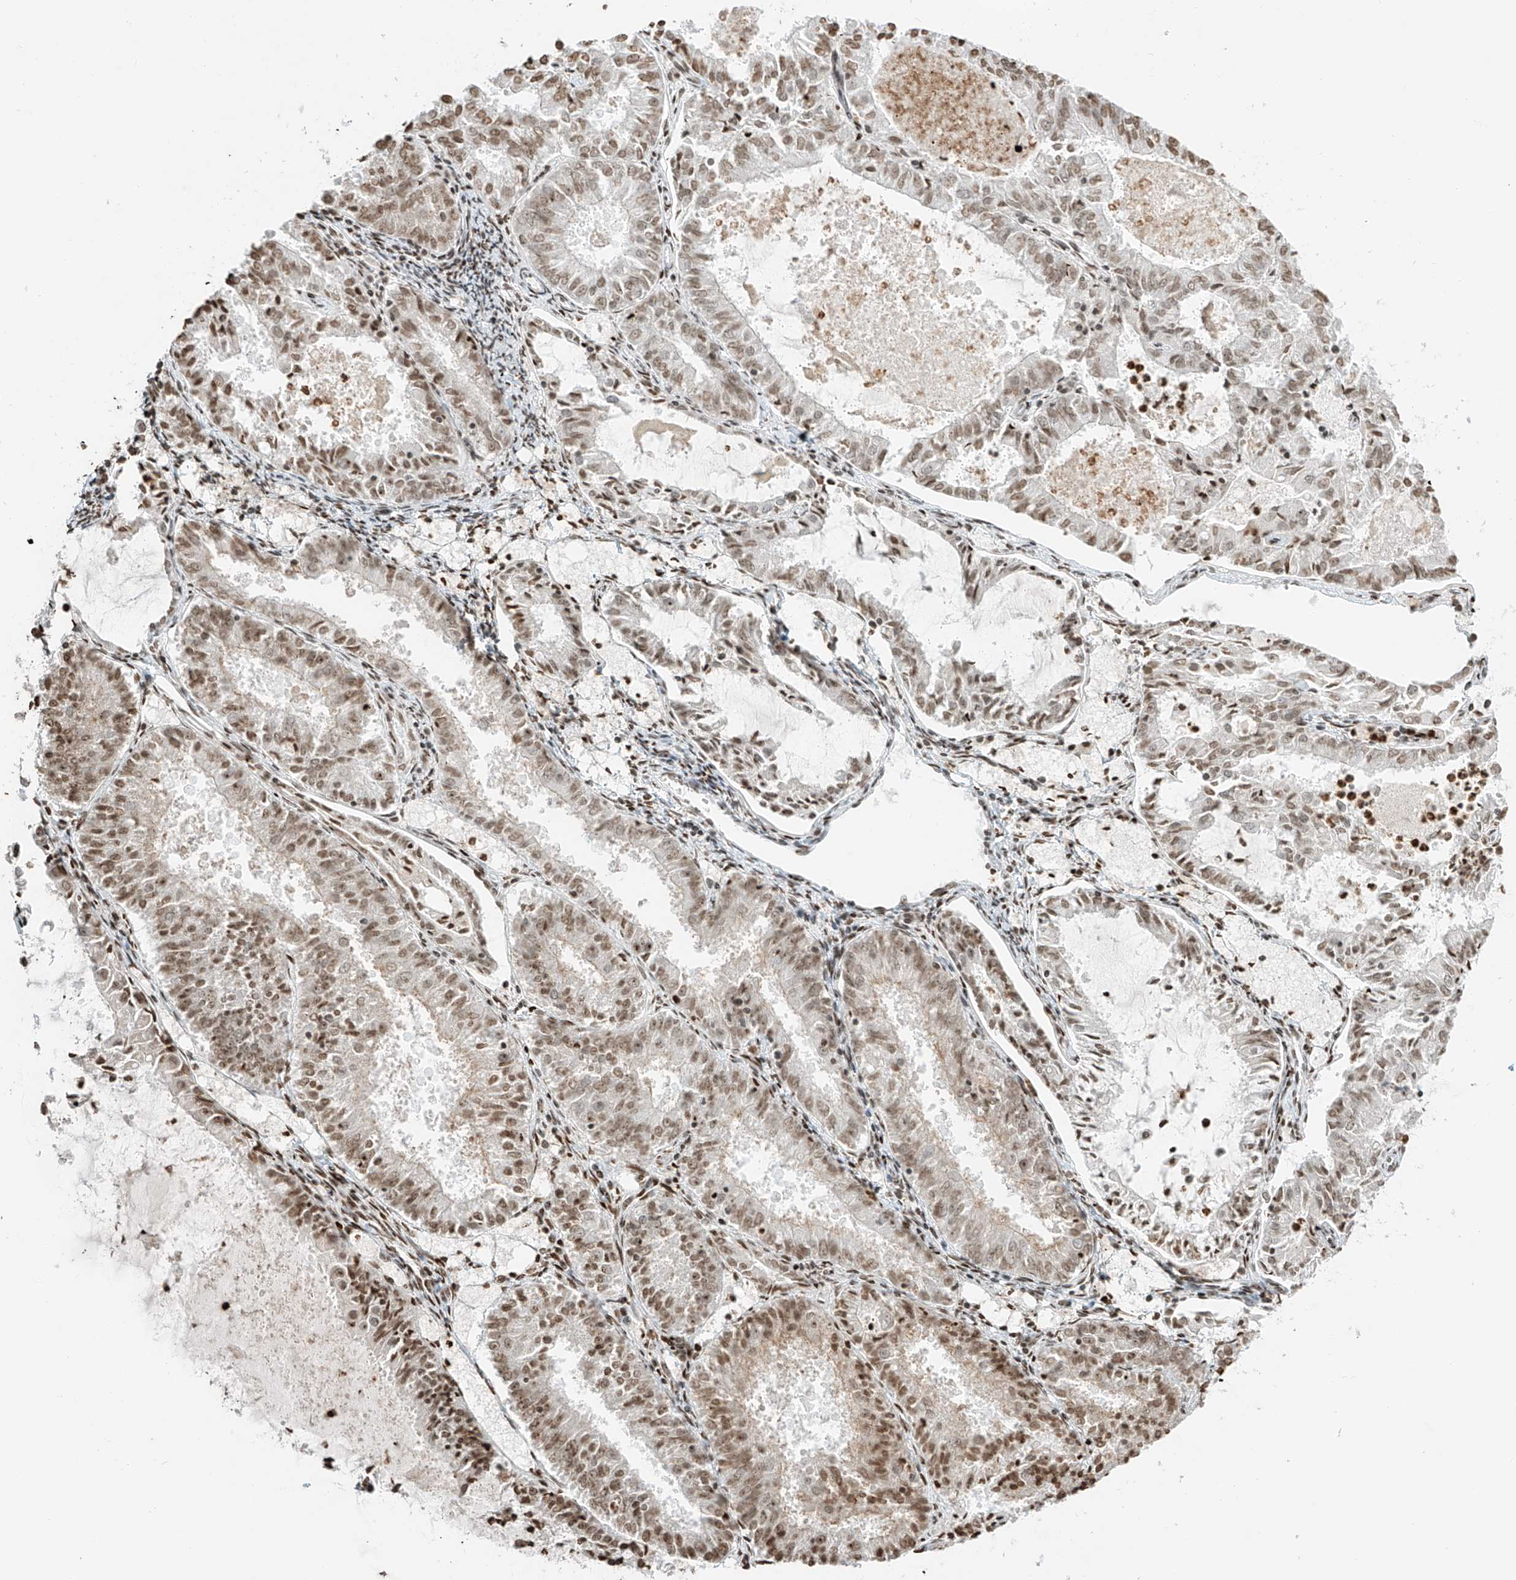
{"staining": {"intensity": "moderate", "quantity": ">75%", "location": "nuclear"}, "tissue": "endometrial cancer", "cell_type": "Tumor cells", "image_type": "cancer", "snomed": [{"axis": "morphology", "description": "Adenocarcinoma, NOS"}, {"axis": "topography", "description": "Endometrium"}], "caption": "Immunohistochemical staining of endometrial cancer exhibits medium levels of moderate nuclear staining in approximately >75% of tumor cells.", "gene": "C17orf58", "patient": {"sex": "female", "age": 57}}